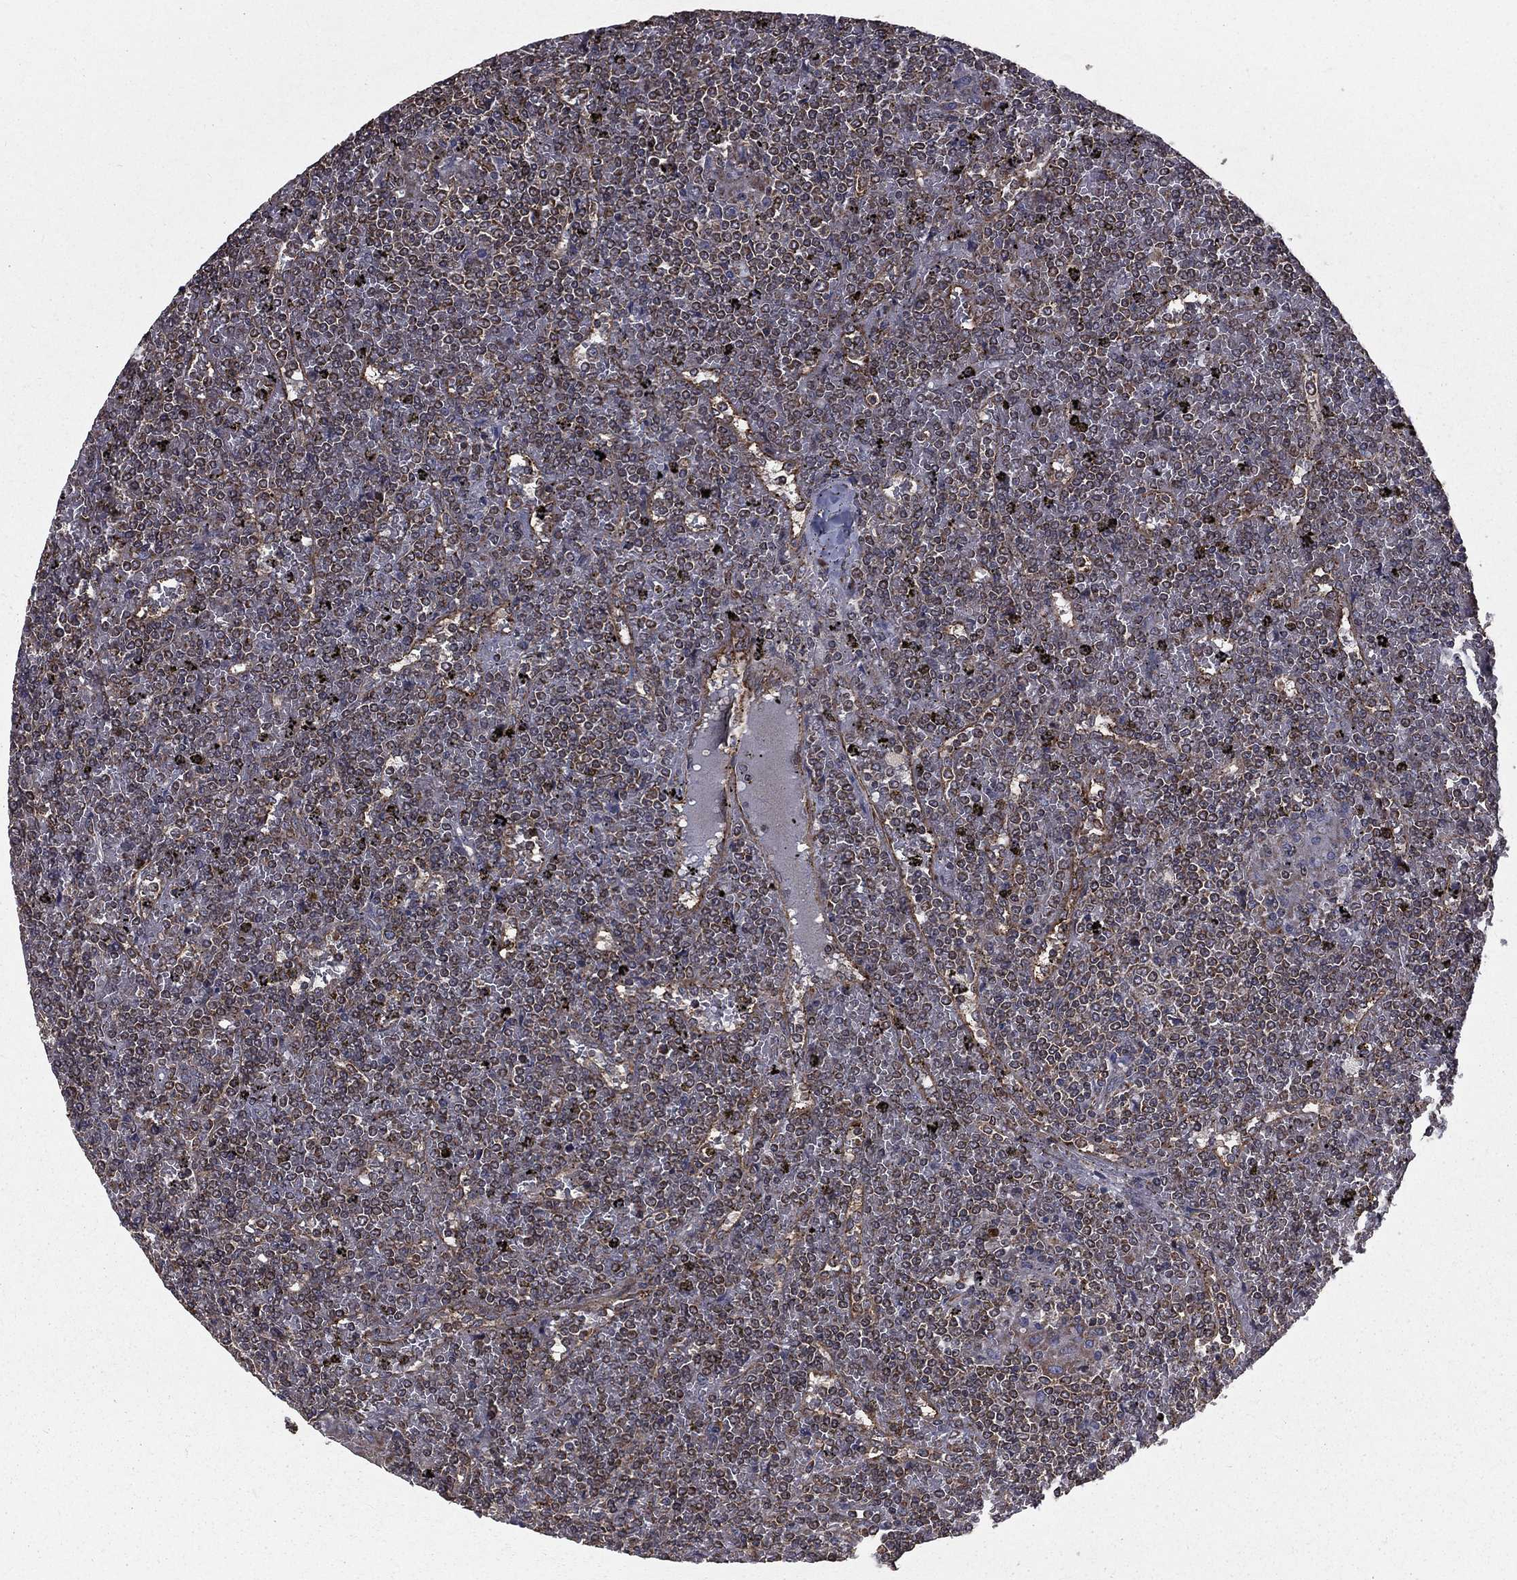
{"staining": {"intensity": "weak", "quantity": "<25%", "location": "cytoplasmic/membranous"}, "tissue": "lymphoma", "cell_type": "Tumor cells", "image_type": "cancer", "snomed": [{"axis": "morphology", "description": "Malignant lymphoma, non-Hodgkin's type, Low grade"}, {"axis": "topography", "description": "Spleen"}], "caption": "Immunohistochemical staining of human low-grade malignant lymphoma, non-Hodgkin's type reveals no significant staining in tumor cells.", "gene": "OLFML1", "patient": {"sex": "female", "age": 19}}